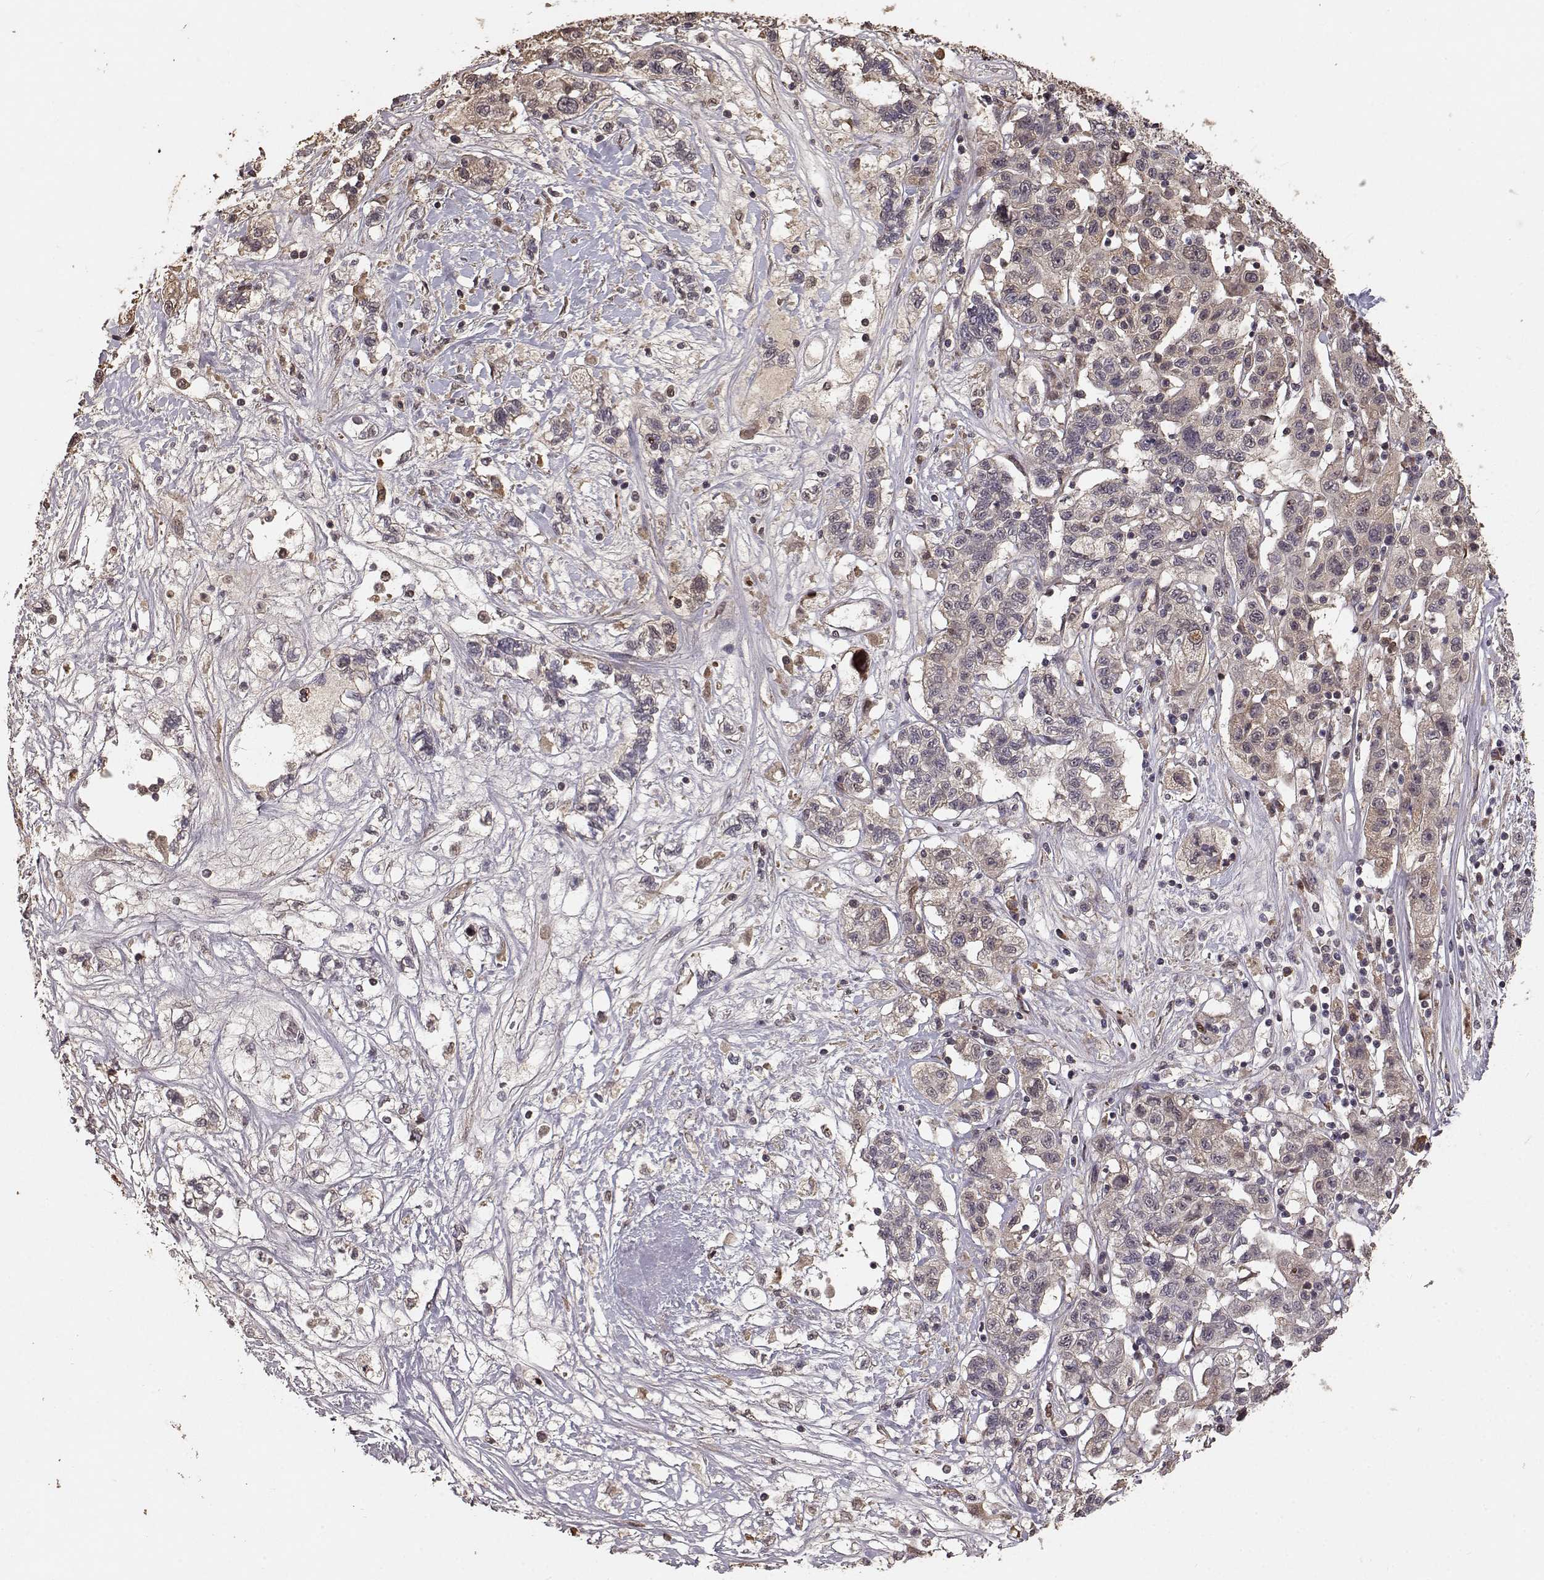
{"staining": {"intensity": "weak", "quantity": ">75%", "location": "cytoplasmic/membranous"}, "tissue": "liver cancer", "cell_type": "Tumor cells", "image_type": "cancer", "snomed": [{"axis": "morphology", "description": "Adenocarcinoma, NOS"}, {"axis": "morphology", "description": "Cholangiocarcinoma"}, {"axis": "topography", "description": "Liver"}], "caption": "Liver cancer stained with a brown dye shows weak cytoplasmic/membranous positive staining in approximately >75% of tumor cells.", "gene": "USP15", "patient": {"sex": "male", "age": 64}}